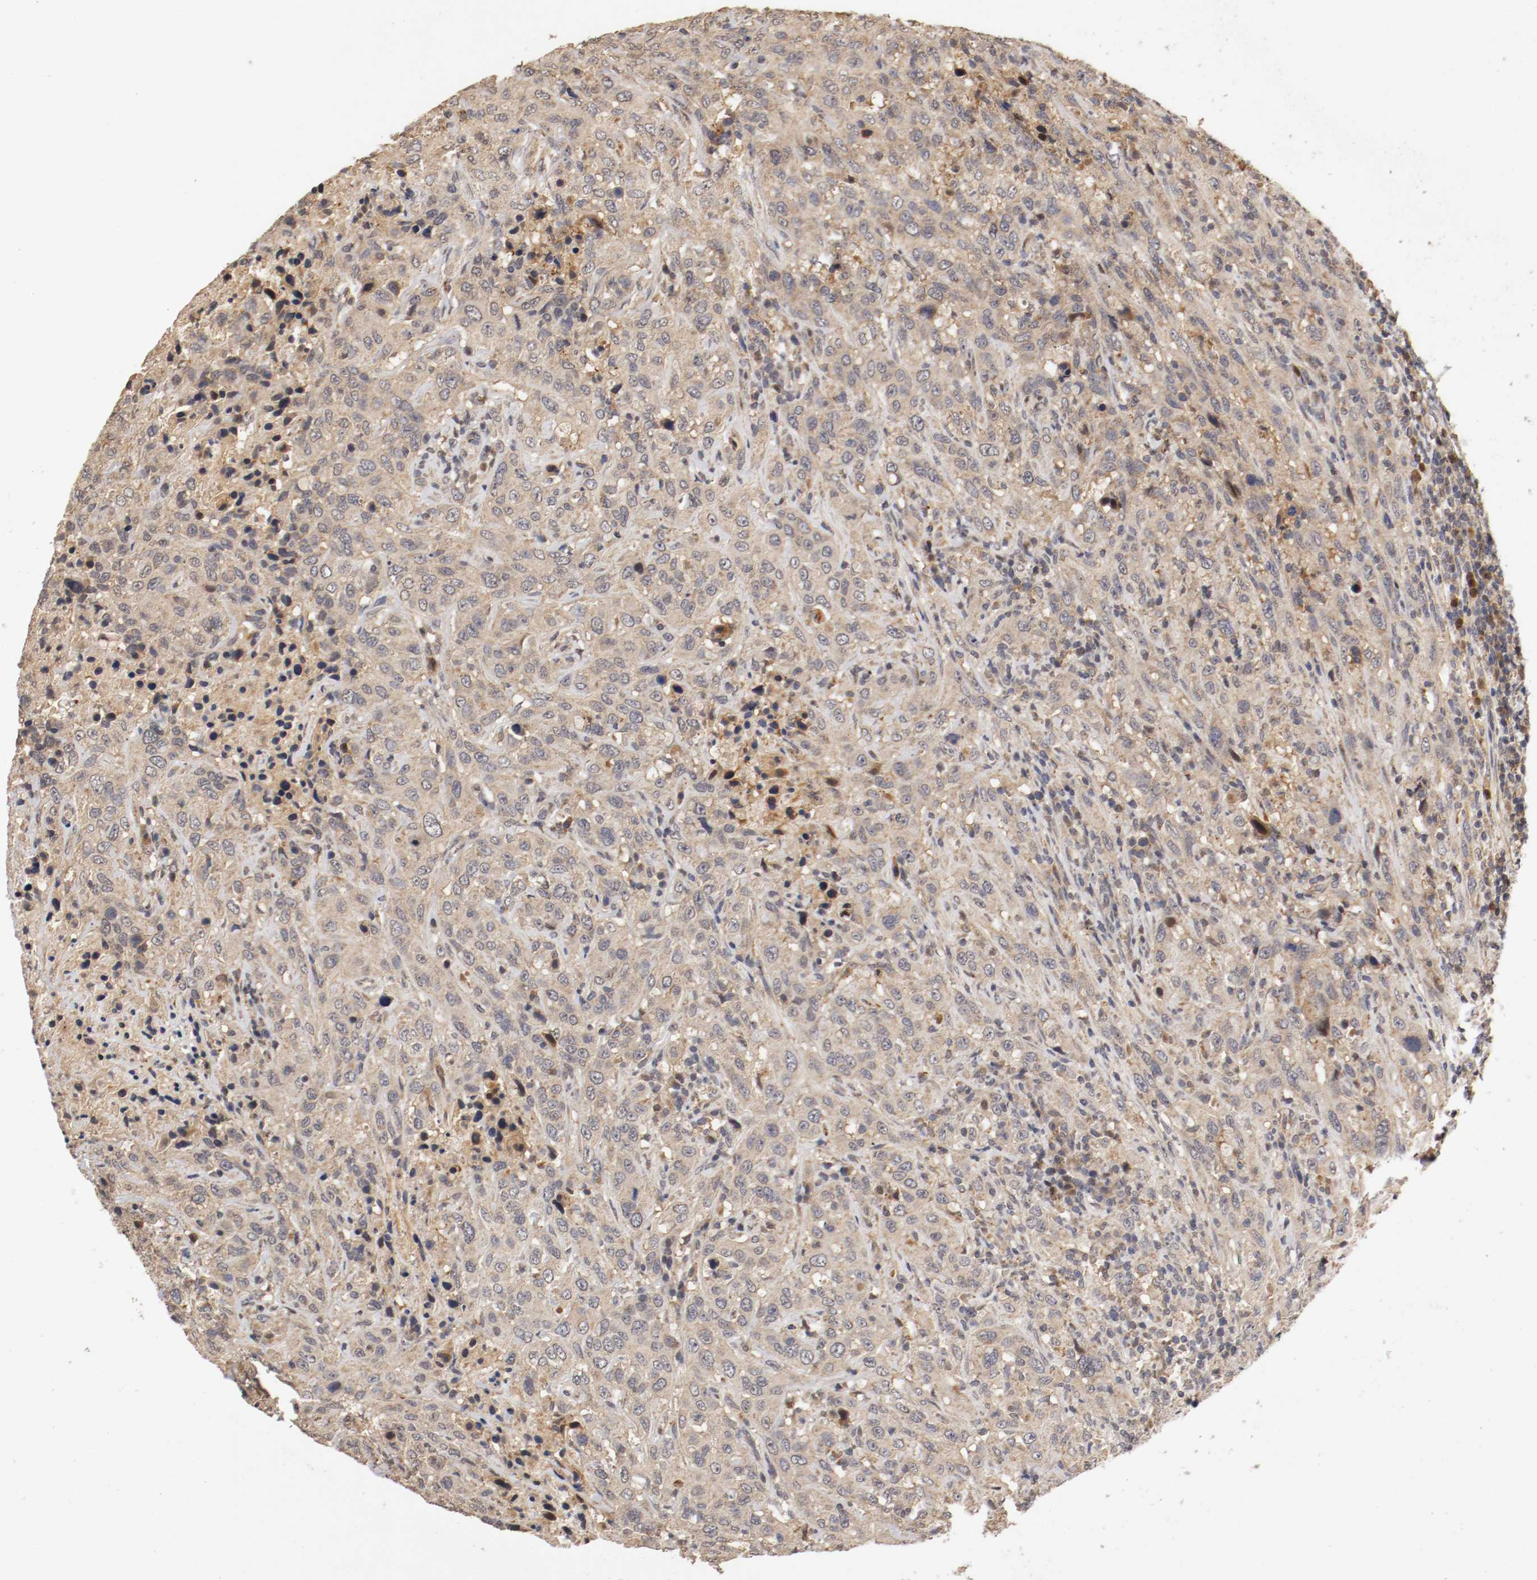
{"staining": {"intensity": "moderate", "quantity": ">75%", "location": "cytoplasmic/membranous"}, "tissue": "urothelial cancer", "cell_type": "Tumor cells", "image_type": "cancer", "snomed": [{"axis": "morphology", "description": "Urothelial carcinoma, High grade"}, {"axis": "topography", "description": "Urinary bladder"}], "caption": "DAB (3,3'-diaminobenzidine) immunohistochemical staining of urothelial cancer displays moderate cytoplasmic/membranous protein expression in approximately >75% of tumor cells.", "gene": "TNFRSF1B", "patient": {"sex": "male", "age": 61}}